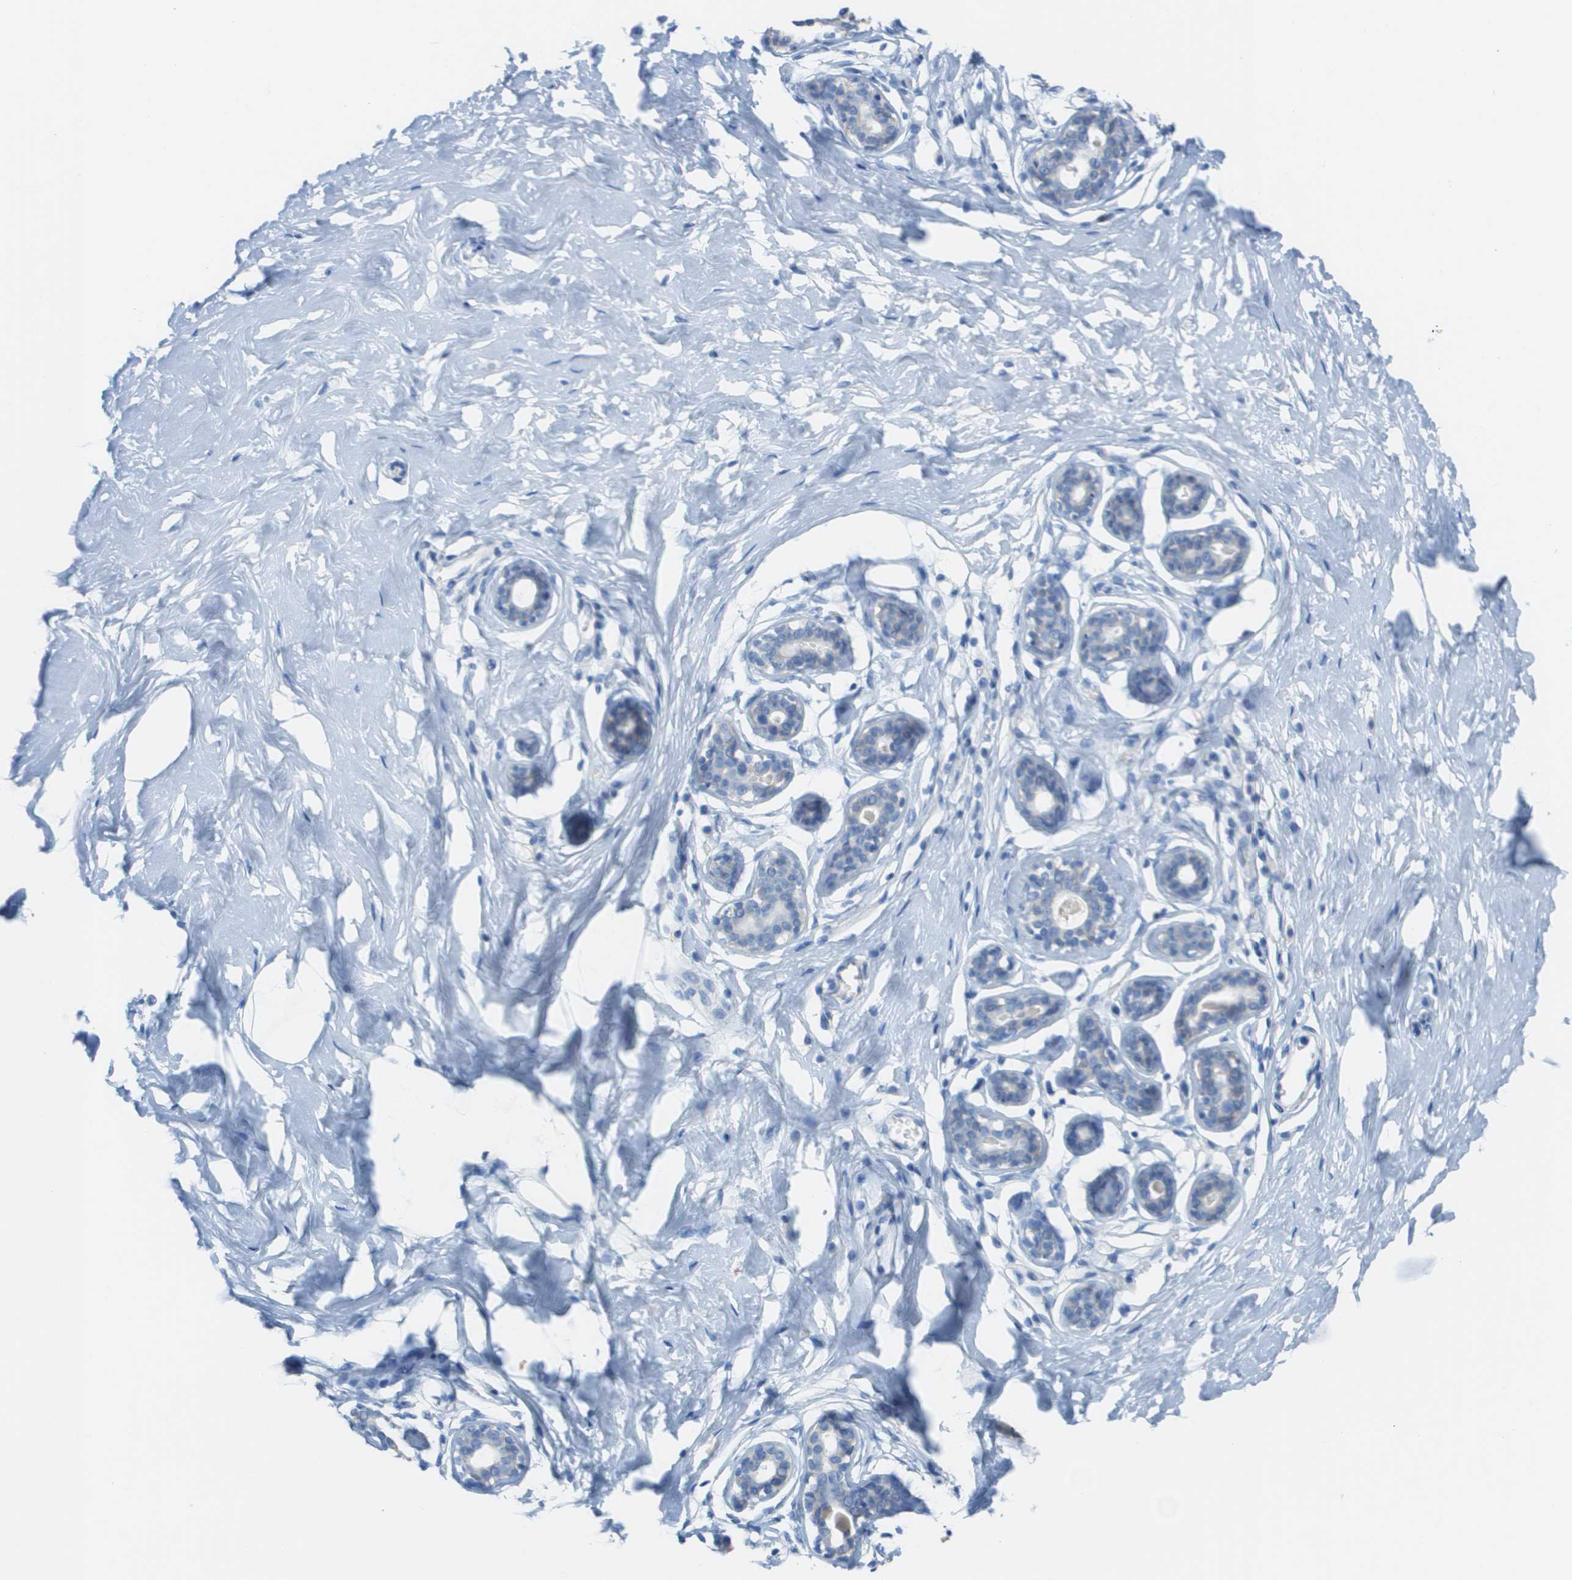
{"staining": {"intensity": "negative", "quantity": "none", "location": "none"}, "tissue": "breast", "cell_type": "Adipocytes", "image_type": "normal", "snomed": [{"axis": "morphology", "description": "Normal tissue, NOS"}, {"axis": "topography", "description": "Breast"}], "caption": "Normal breast was stained to show a protein in brown. There is no significant expression in adipocytes. (Stains: DAB (3,3'-diaminobenzidine) IHC with hematoxylin counter stain, Microscopy: brightfield microscopy at high magnification).", "gene": "CD46", "patient": {"sex": "female", "age": 23}}